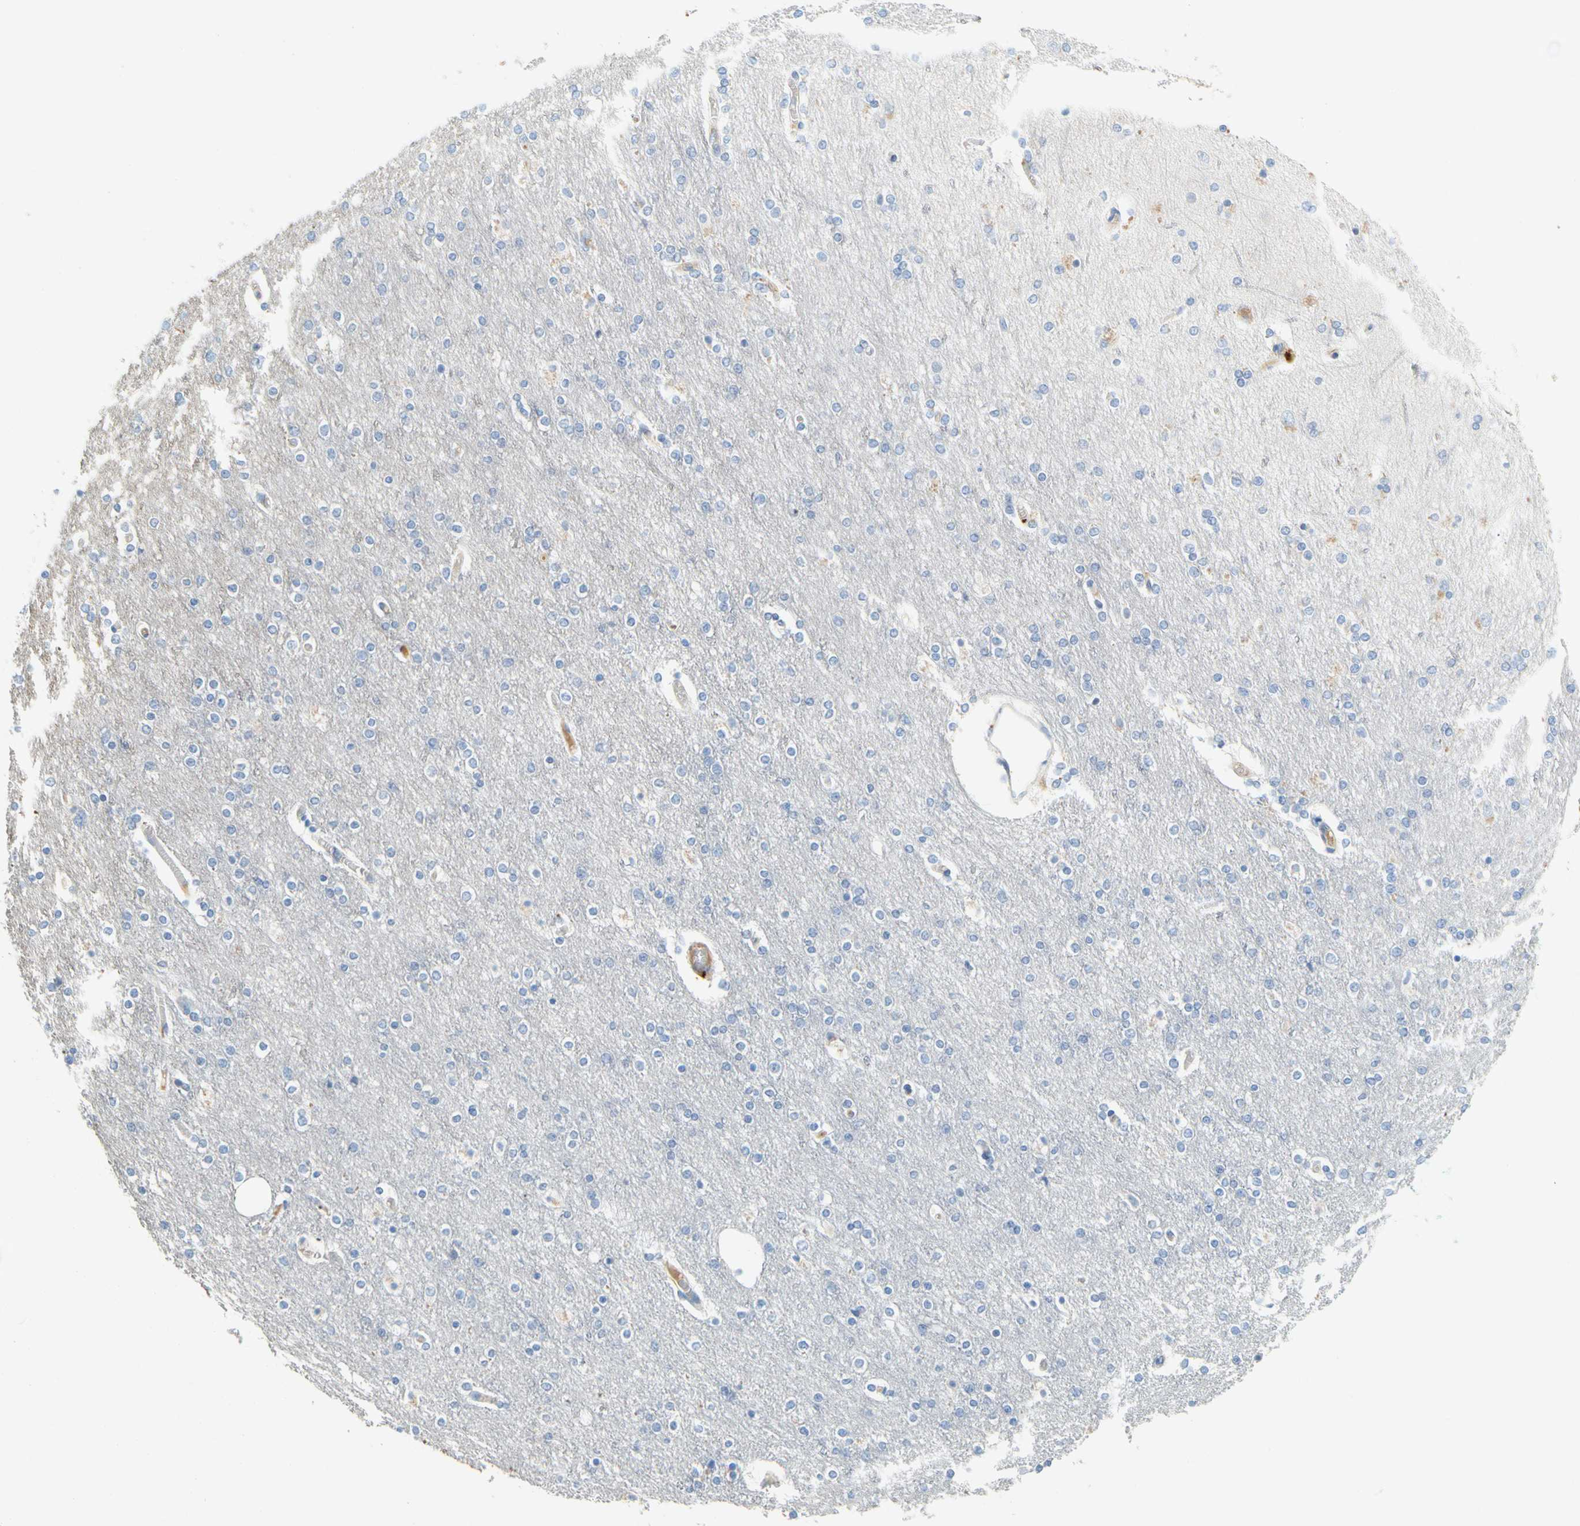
{"staining": {"intensity": "moderate", "quantity": "<25%", "location": "cytoplasmic/membranous"}, "tissue": "cerebral cortex", "cell_type": "Endothelial cells", "image_type": "normal", "snomed": [{"axis": "morphology", "description": "Normal tissue, NOS"}, {"axis": "topography", "description": "Cerebral cortex"}], "caption": "Moderate cytoplasmic/membranous expression for a protein is identified in approximately <25% of endothelial cells of benign cerebral cortex using immunohistochemistry (IHC).", "gene": "ENSG00000288796", "patient": {"sex": "female", "age": 54}}